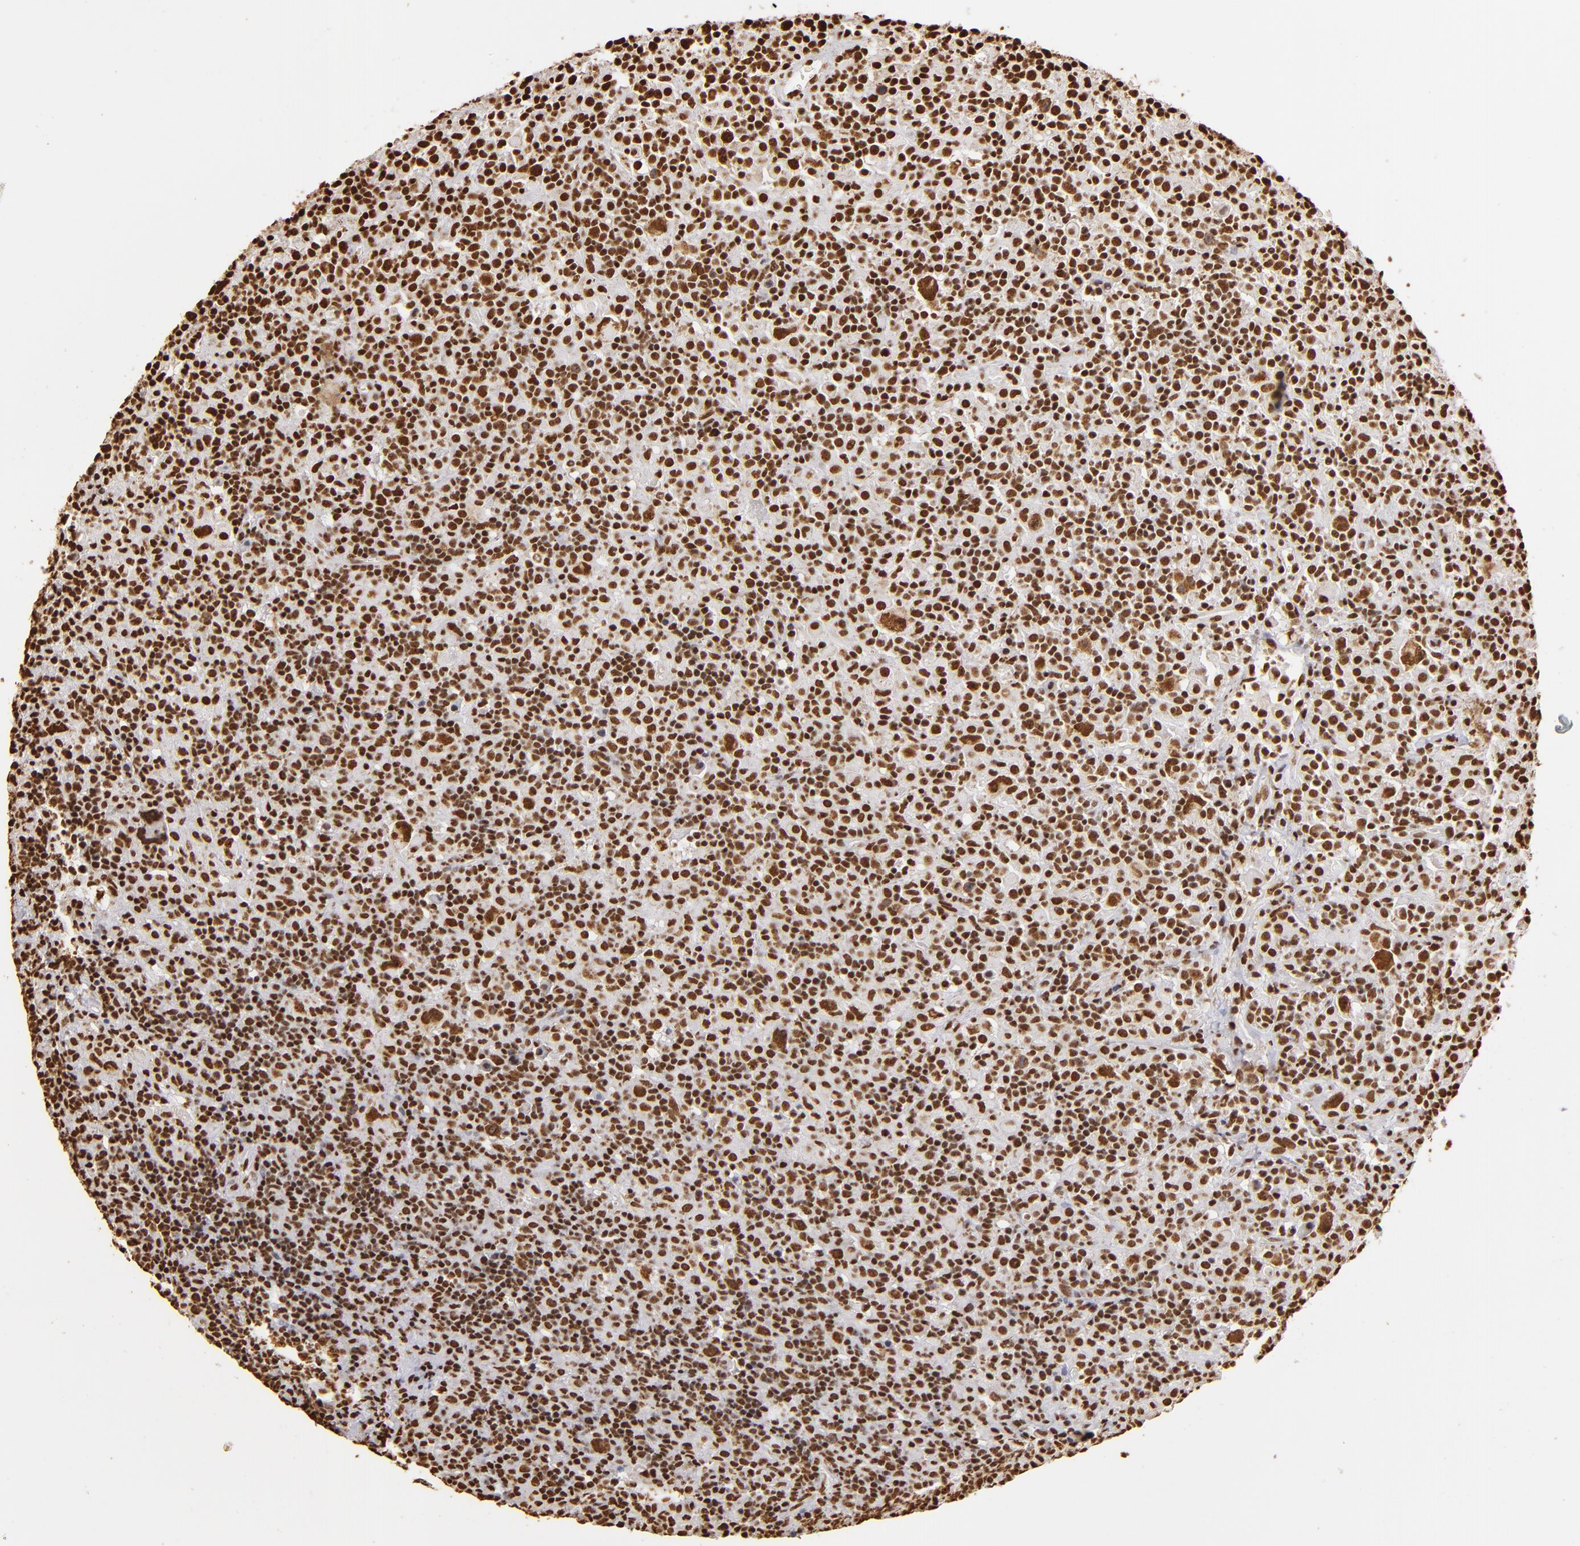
{"staining": {"intensity": "strong", "quantity": ">75%", "location": "nuclear"}, "tissue": "lymphoma", "cell_type": "Tumor cells", "image_type": "cancer", "snomed": [{"axis": "morphology", "description": "Hodgkin's disease, NOS"}, {"axis": "topography", "description": "Lymph node"}], "caption": "This is a histology image of immunohistochemistry (IHC) staining of lymphoma, which shows strong positivity in the nuclear of tumor cells.", "gene": "ILF3", "patient": {"sex": "male", "age": 46}}